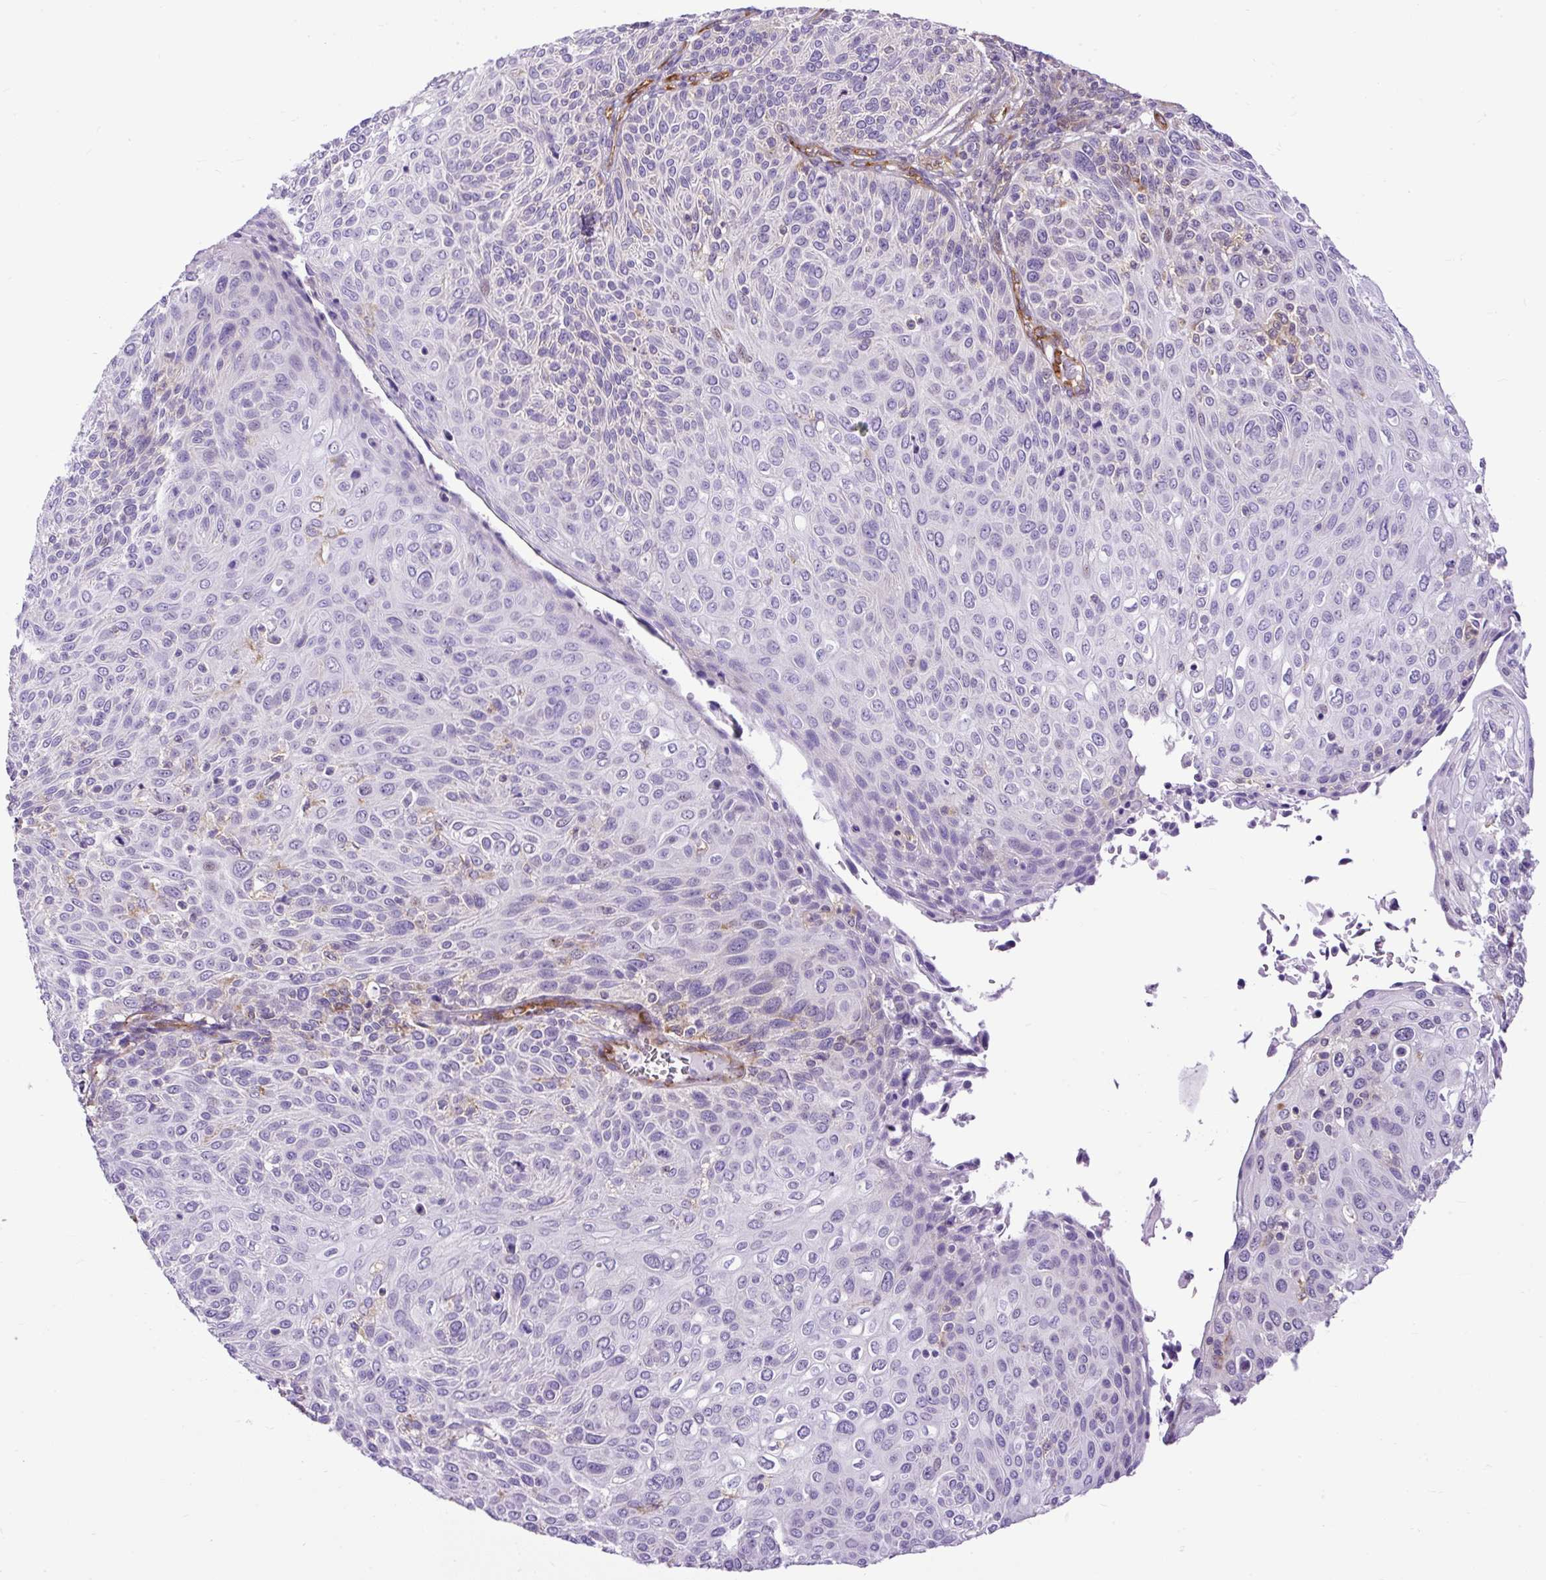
{"staining": {"intensity": "weak", "quantity": "<25%", "location": "cytoplasmic/membranous"}, "tissue": "cervical cancer", "cell_type": "Tumor cells", "image_type": "cancer", "snomed": [{"axis": "morphology", "description": "Squamous cell carcinoma, NOS"}, {"axis": "topography", "description": "Cervix"}], "caption": "Squamous cell carcinoma (cervical) stained for a protein using IHC reveals no positivity tumor cells.", "gene": "MAP1S", "patient": {"sex": "female", "age": 31}}